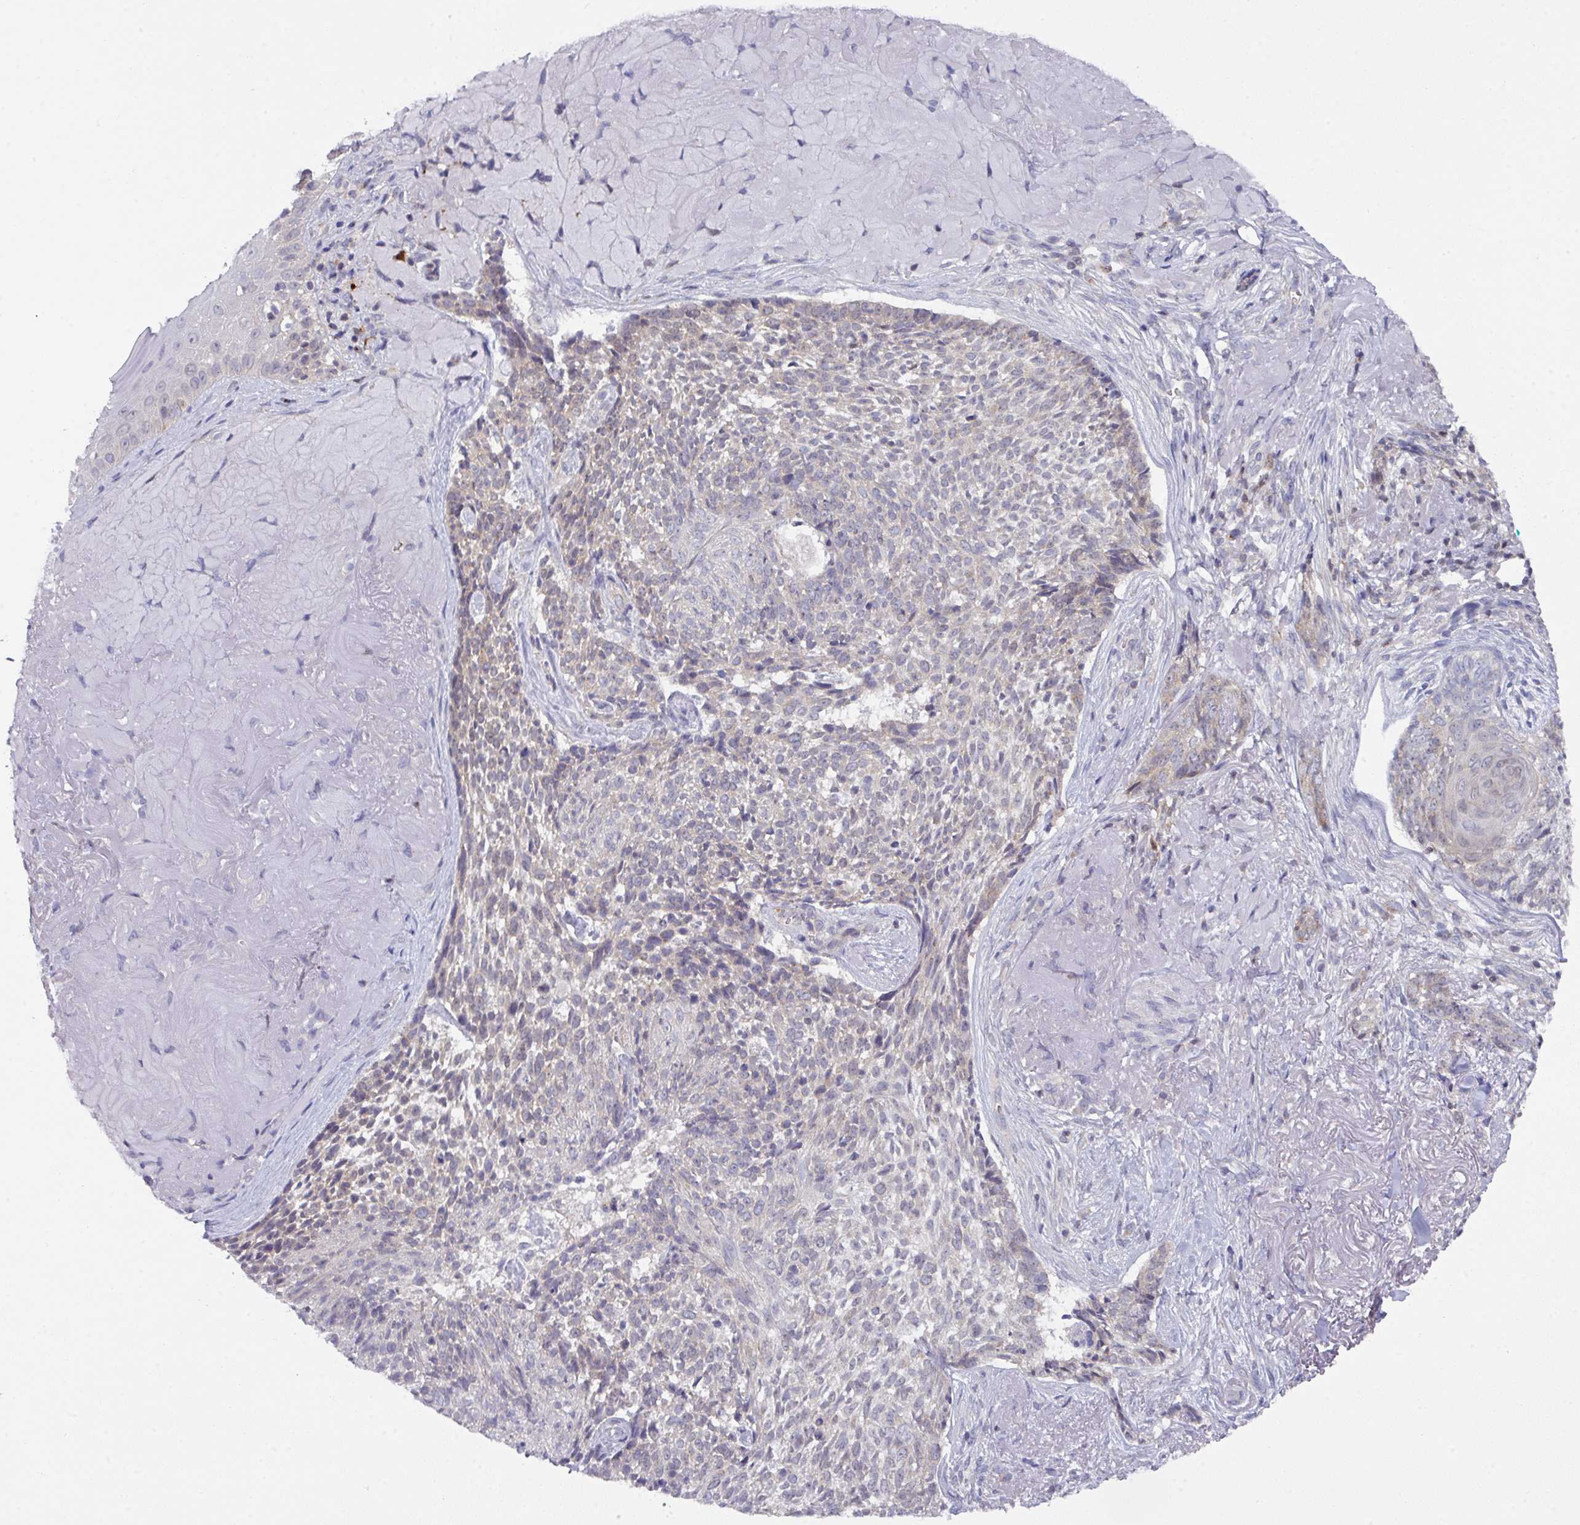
{"staining": {"intensity": "weak", "quantity": "<25%", "location": "cytoplasmic/membranous"}, "tissue": "skin cancer", "cell_type": "Tumor cells", "image_type": "cancer", "snomed": [{"axis": "morphology", "description": "Basal cell carcinoma"}, {"axis": "topography", "description": "Skin"}, {"axis": "topography", "description": "Skin of face"}], "caption": "This photomicrograph is of skin basal cell carcinoma stained with immunohistochemistry (IHC) to label a protein in brown with the nuclei are counter-stained blue. There is no staining in tumor cells.", "gene": "DCAF12L2", "patient": {"sex": "female", "age": 95}}